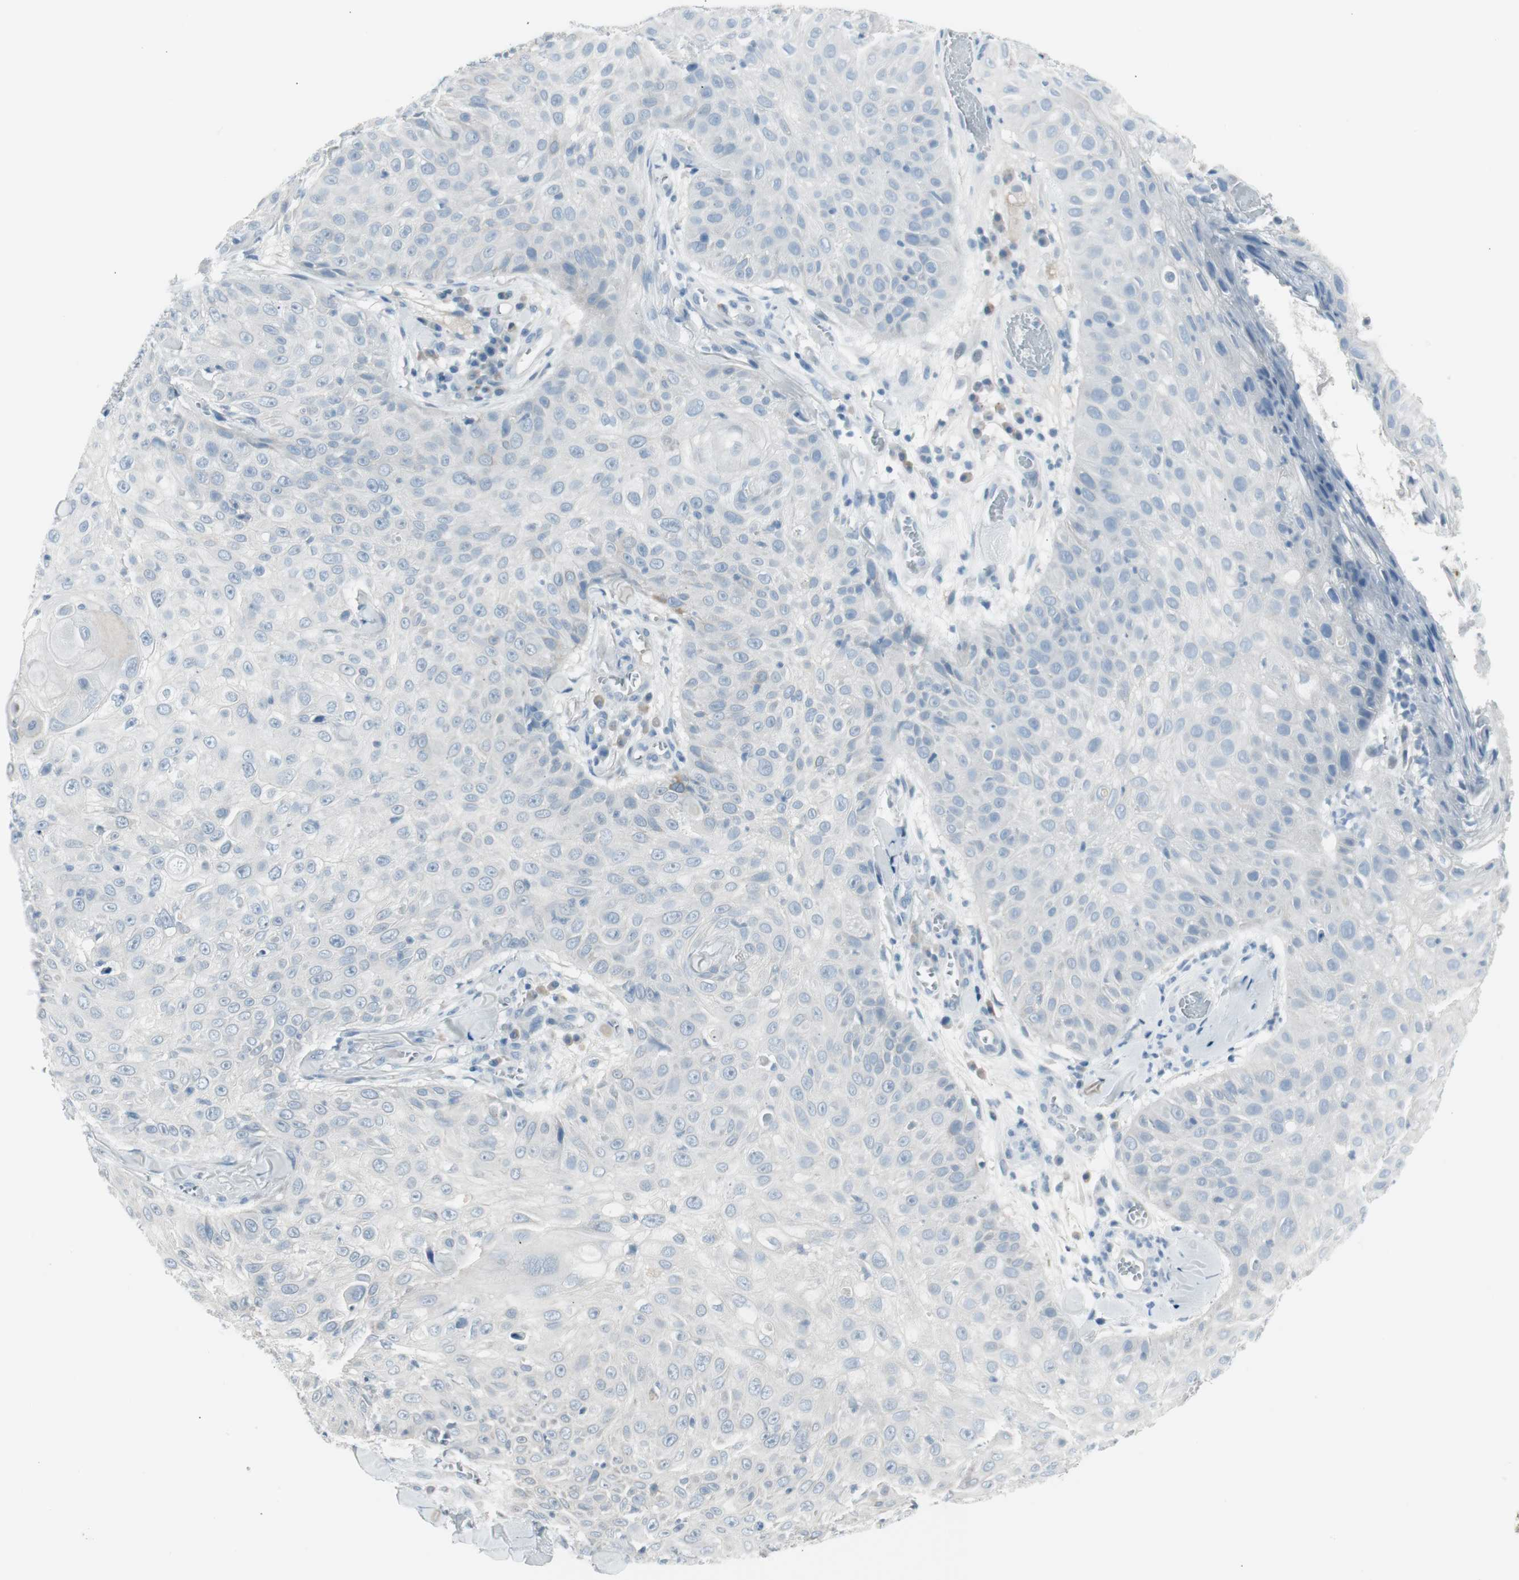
{"staining": {"intensity": "negative", "quantity": "none", "location": "none"}, "tissue": "skin cancer", "cell_type": "Tumor cells", "image_type": "cancer", "snomed": [{"axis": "morphology", "description": "Squamous cell carcinoma, NOS"}, {"axis": "topography", "description": "Skin"}], "caption": "IHC of human skin cancer demonstrates no expression in tumor cells.", "gene": "AGR2", "patient": {"sex": "male", "age": 86}}